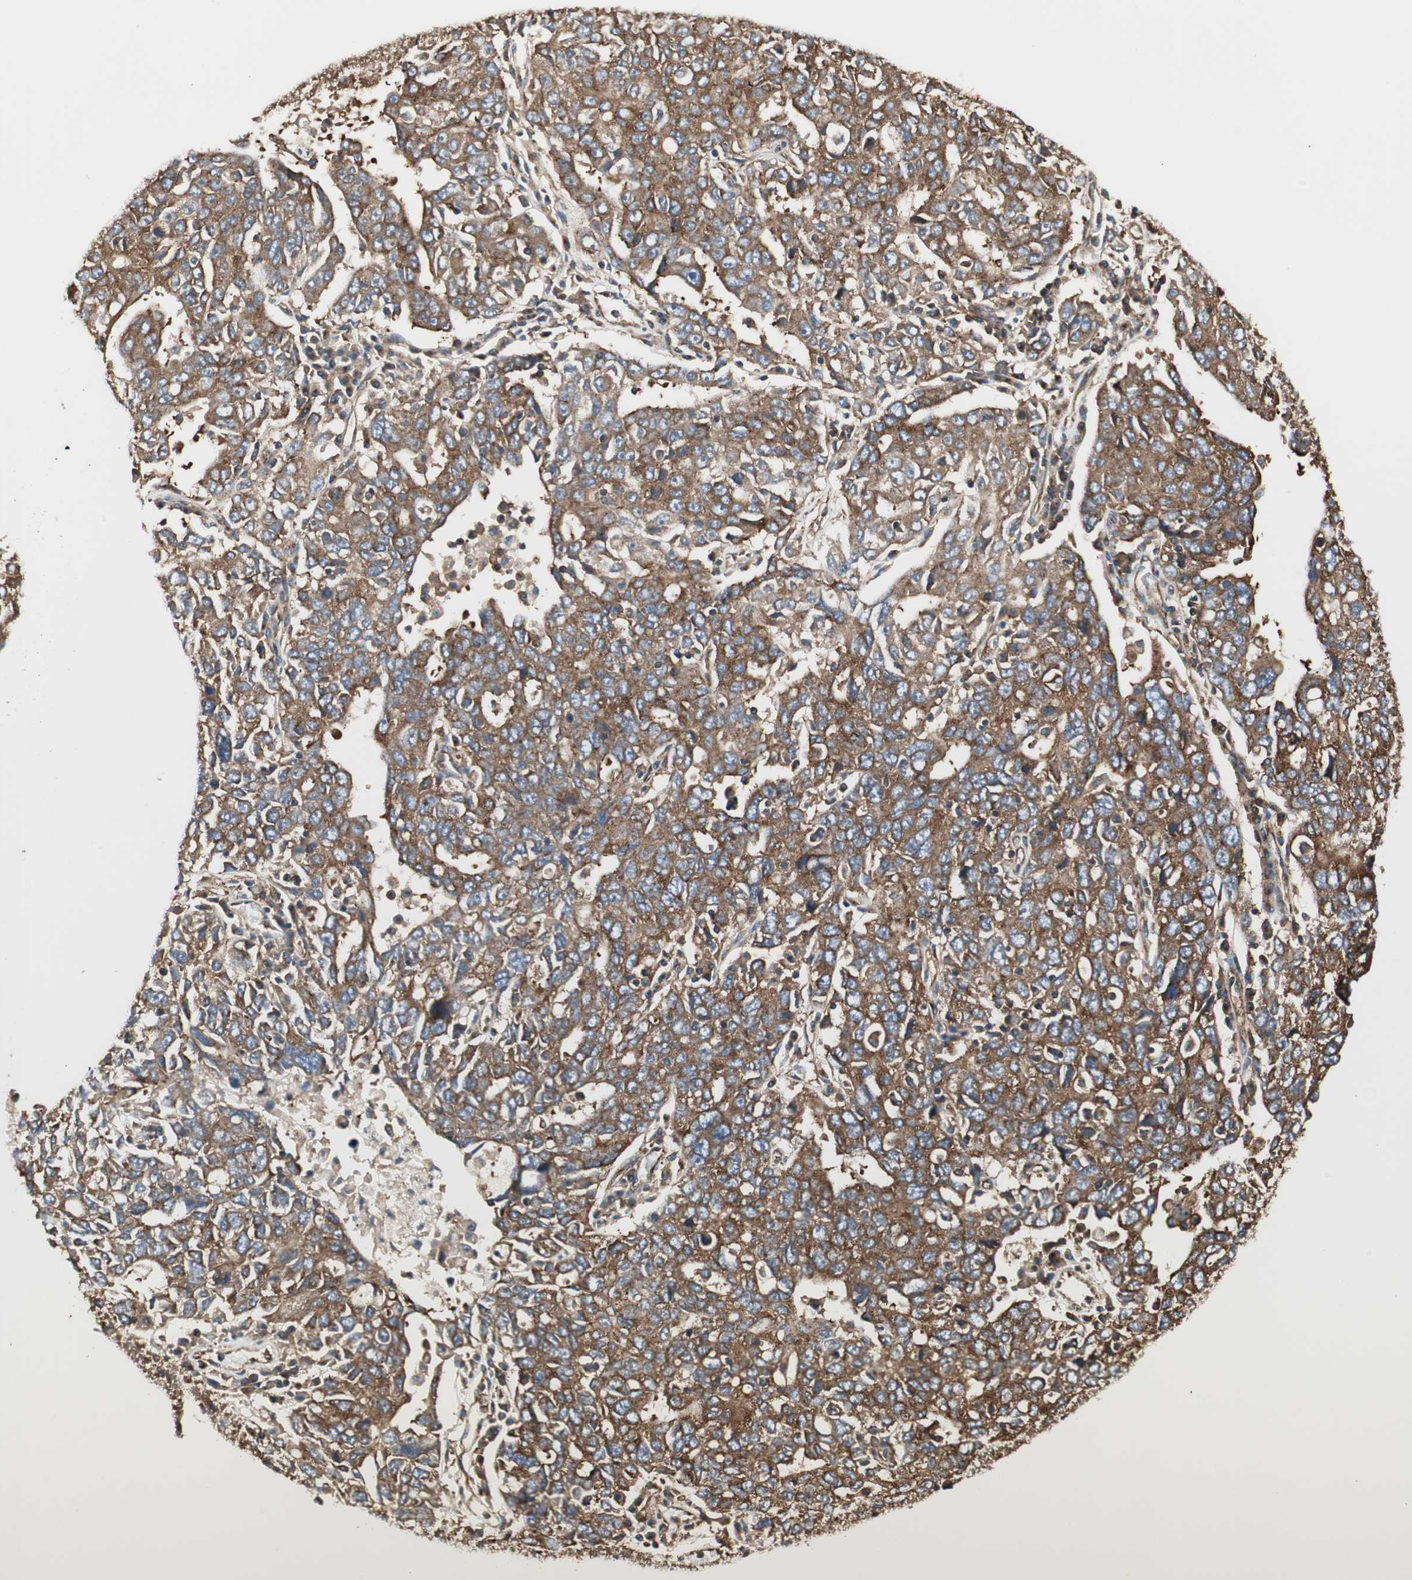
{"staining": {"intensity": "strong", "quantity": ">75%", "location": "cytoplasmic/membranous"}, "tissue": "ovarian cancer", "cell_type": "Tumor cells", "image_type": "cancer", "snomed": [{"axis": "morphology", "description": "Carcinoma, endometroid"}, {"axis": "topography", "description": "Ovary"}], "caption": "The immunohistochemical stain shows strong cytoplasmic/membranous positivity in tumor cells of ovarian cancer tissue.", "gene": "H6PD", "patient": {"sex": "female", "age": 62}}